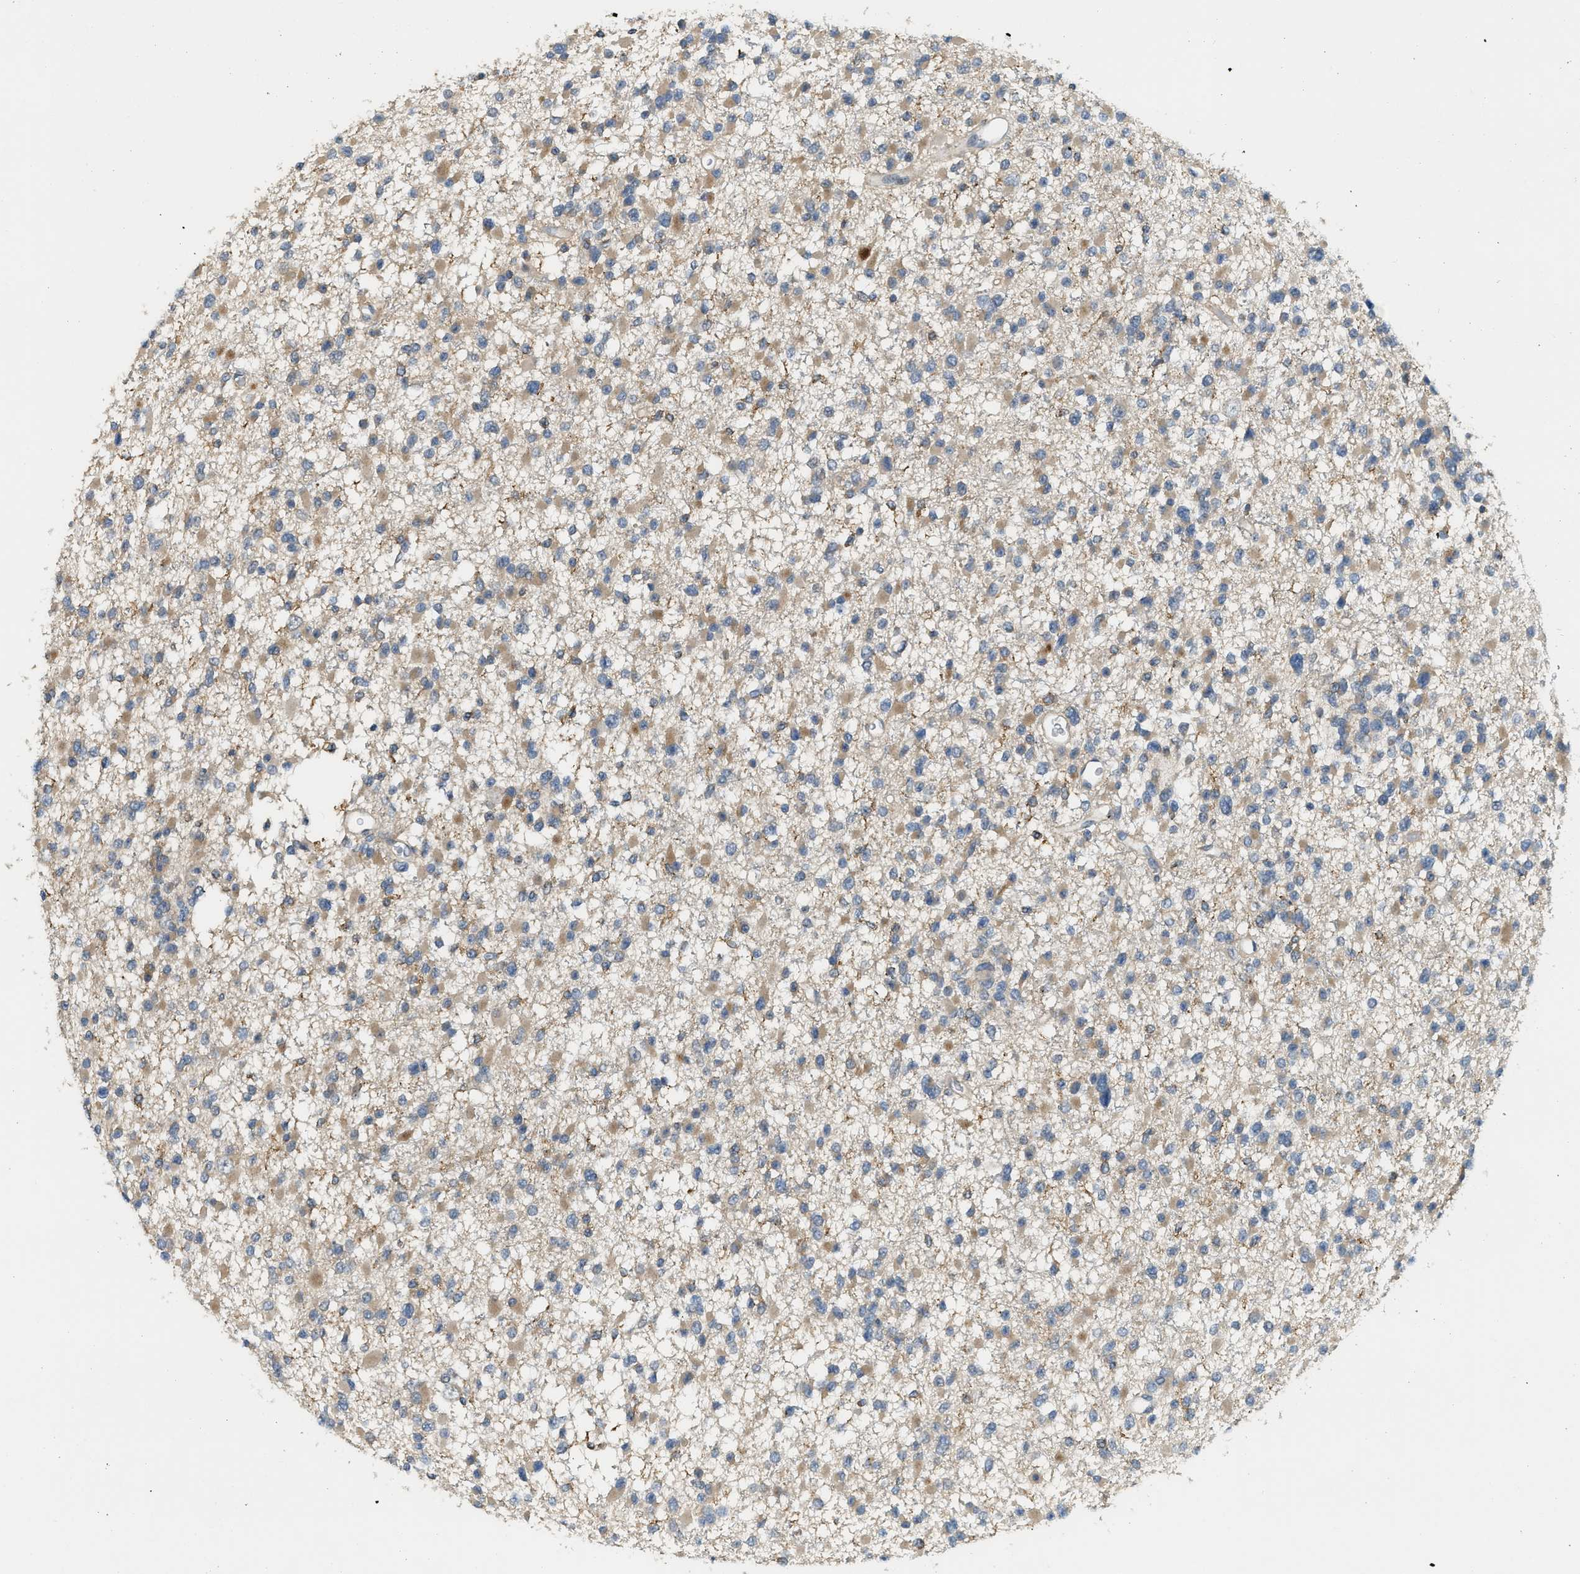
{"staining": {"intensity": "weak", "quantity": ">75%", "location": "cytoplasmic/membranous"}, "tissue": "glioma", "cell_type": "Tumor cells", "image_type": "cancer", "snomed": [{"axis": "morphology", "description": "Glioma, malignant, Low grade"}, {"axis": "topography", "description": "Brain"}], "caption": "Protein expression analysis of human glioma reveals weak cytoplasmic/membranous expression in about >75% of tumor cells.", "gene": "PDCL3", "patient": {"sex": "female", "age": 22}}